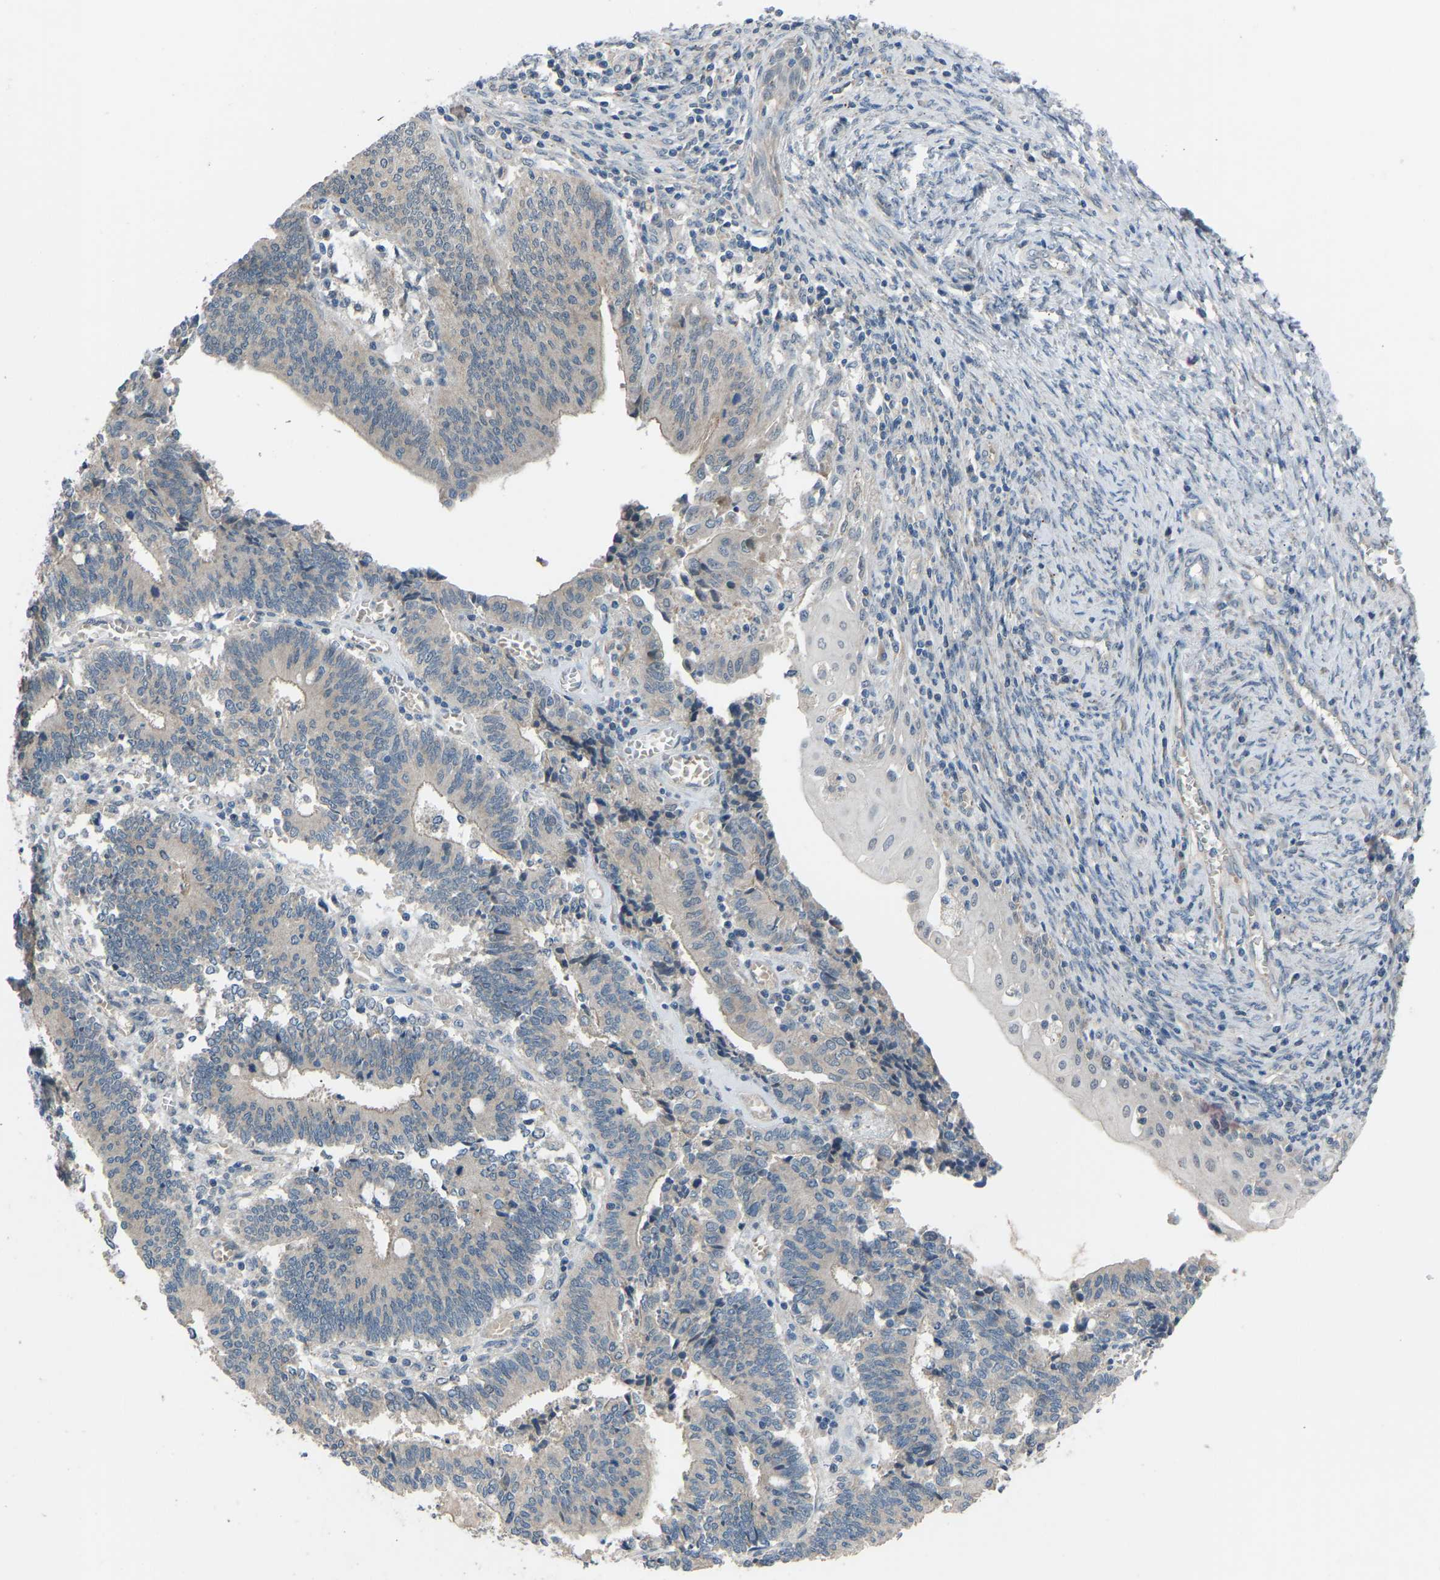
{"staining": {"intensity": "negative", "quantity": "none", "location": "none"}, "tissue": "cervical cancer", "cell_type": "Tumor cells", "image_type": "cancer", "snomed": [{"axis": "morphology", "description": "Adenocarcinoma, NOS"}, {"axis": "topography", "description": "Cervix"}], "caption": "The IHC image has no significant expression in tumor cells of adenocarcinoma (cervical) tissue.", "gene": "CDK2AP1", "patient": {"sex": "female", "age": 44}}